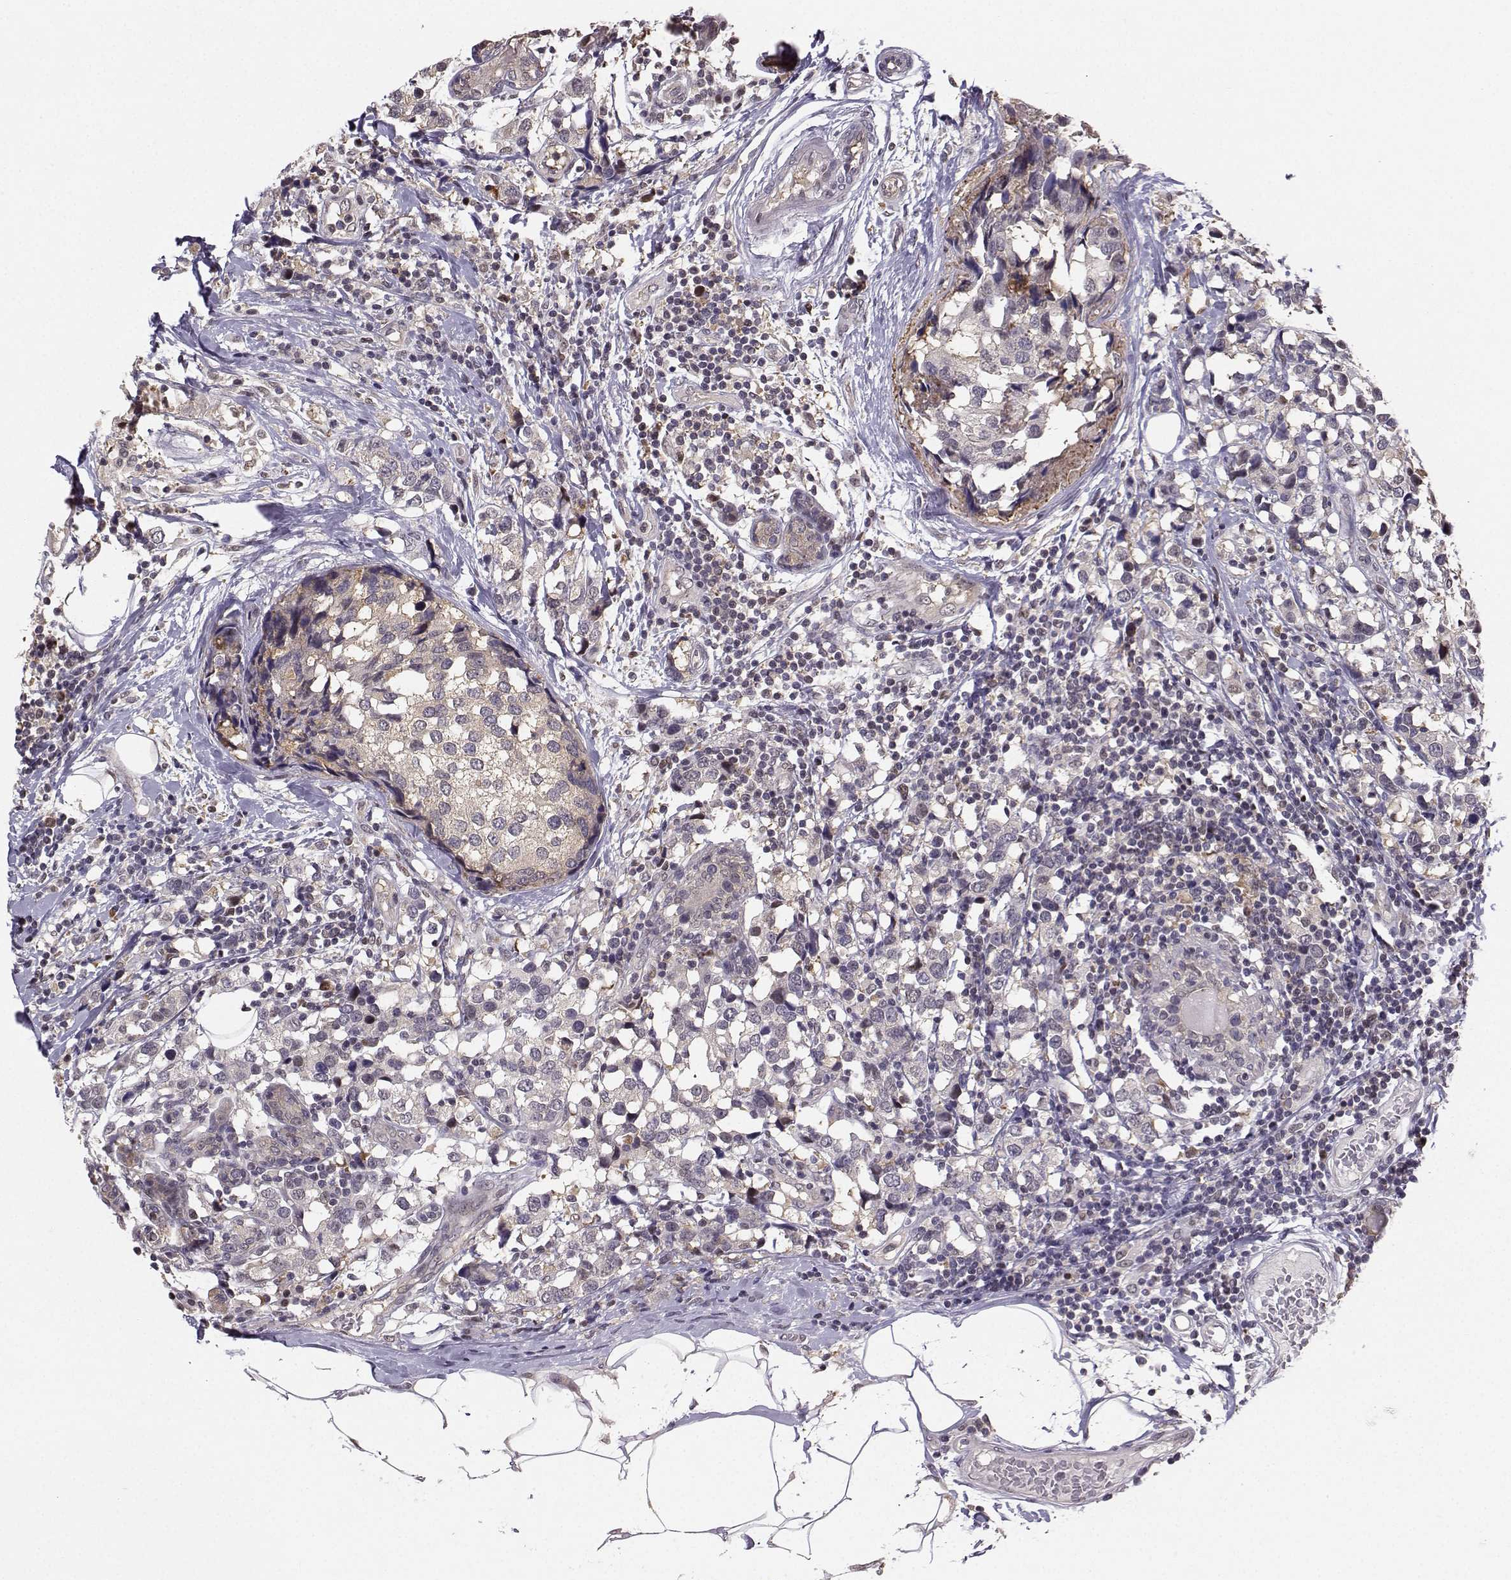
{"staining": {"intensity": "weak", "quantity": "25%-75%", "location": "cytoplasmic/membranous"}, "tissue": "breast cancer", "cell_type": "Tumor cells", "image_type": "cancer", "snomed": [{"axis": "morphology", "description": "Lobular carcinoma"}, {"axis": "topography", "description": "Breast"}], "caption": "Human breast cancer (lobular carcinoma) stained for a protein (brown) exhibits weak cytoplasmic/membranous positive staining in about 25%-75% of tumor cells.", "gene": "PKP2", "patient": {"sex": "female", "age": 59}}